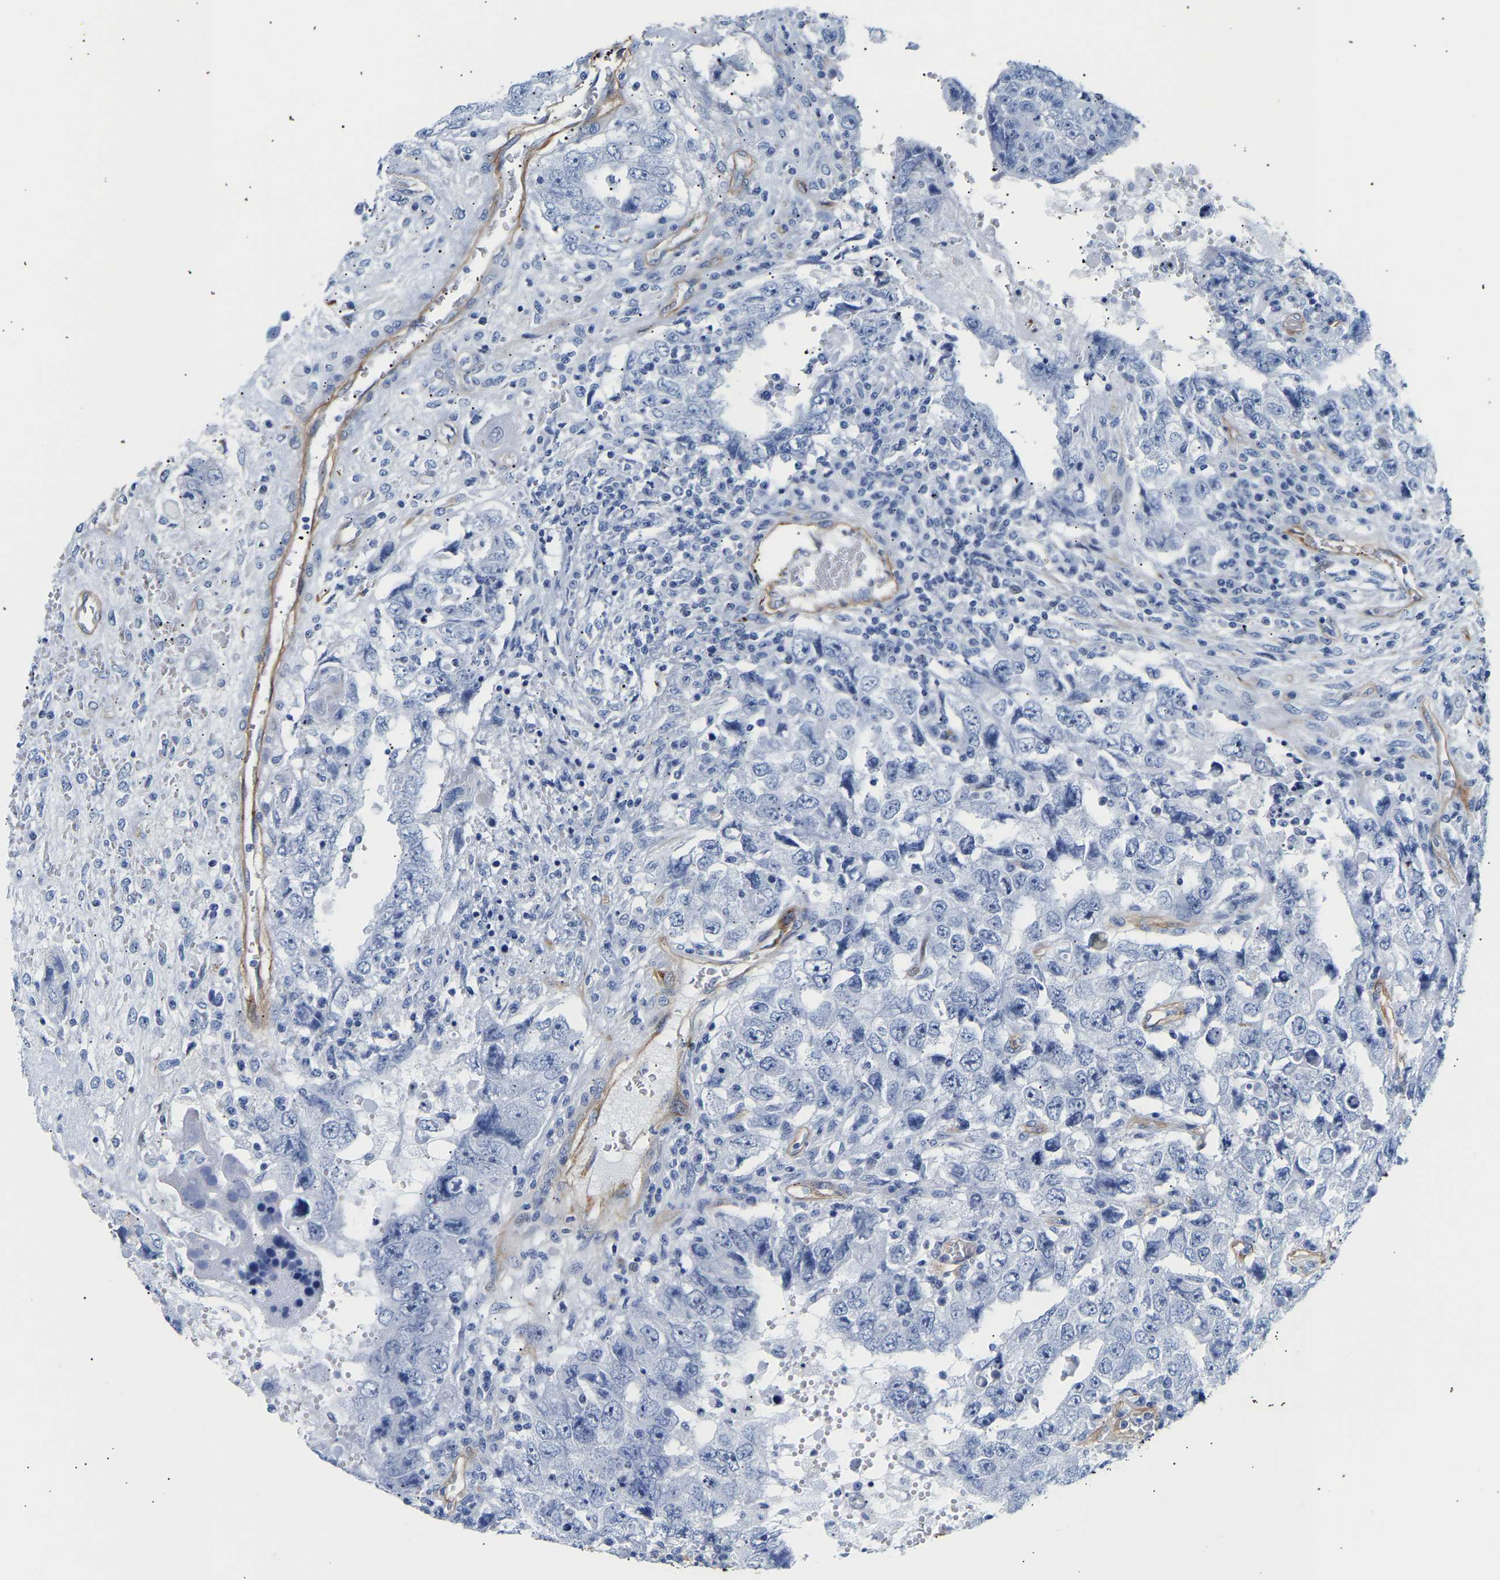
{"staining": {"intensity": "negative", "quantity": "none", "location": "none"}, "tissue": "testis cancer", "cell_type": "Tumor cells", "image_type": "cancer", "snomed": [{"axis": "morphology", "description": "Carcinoma, Embryonal, NOS"}, {"axis": "topography", "description": "Testis"}], "caption": "This is a micrograph of immunohistochemistry (IHC) staining of testis embryonal carcinoma, which shows no staining in tumor cells.", "gene": "IGFBP7", "patient": {"sex": "male", "age": 26}}